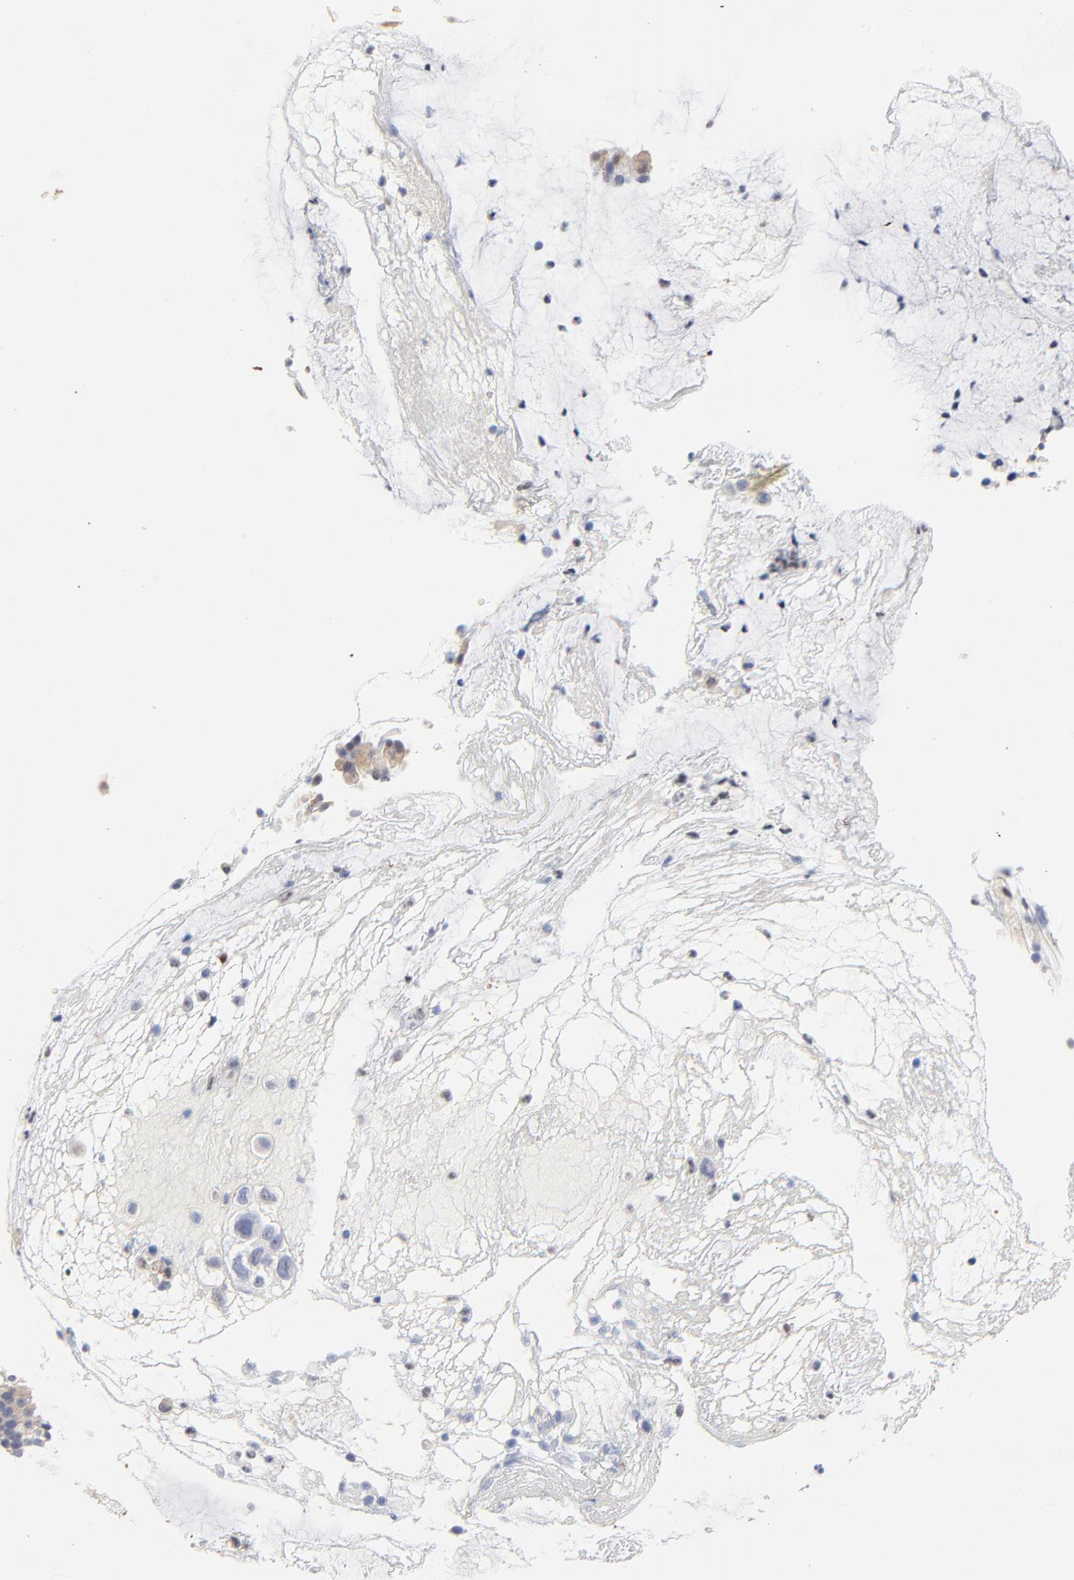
{"staining": {"intensity": "moderate", "quantity": ">75%", "location": "cytoplasmic/membranous"}, "tissue": "nasopharynx", "cell_type": "Respiratory epithelial cells", "image_type": "normal", "snomed": [{"axis": "morphology", "description": "Normal tissue, NOS"}, {"axis": "morphology", "description": "Inflammation, NOS"}, {"axis": "morphology", "description": "Malignant melanoma, Metastatic site"}, {"axis": "topography", "description": "Nasopharynx"}], "caption": "Immunohistochemical staining of normal nasopharynx demonstrates moderate cytoplasmic/membranous protein expression in approximately >75% of respiratory epithelial cells.", "gene": "AADAC", "patient": {"sex": "female", "age": 55}}